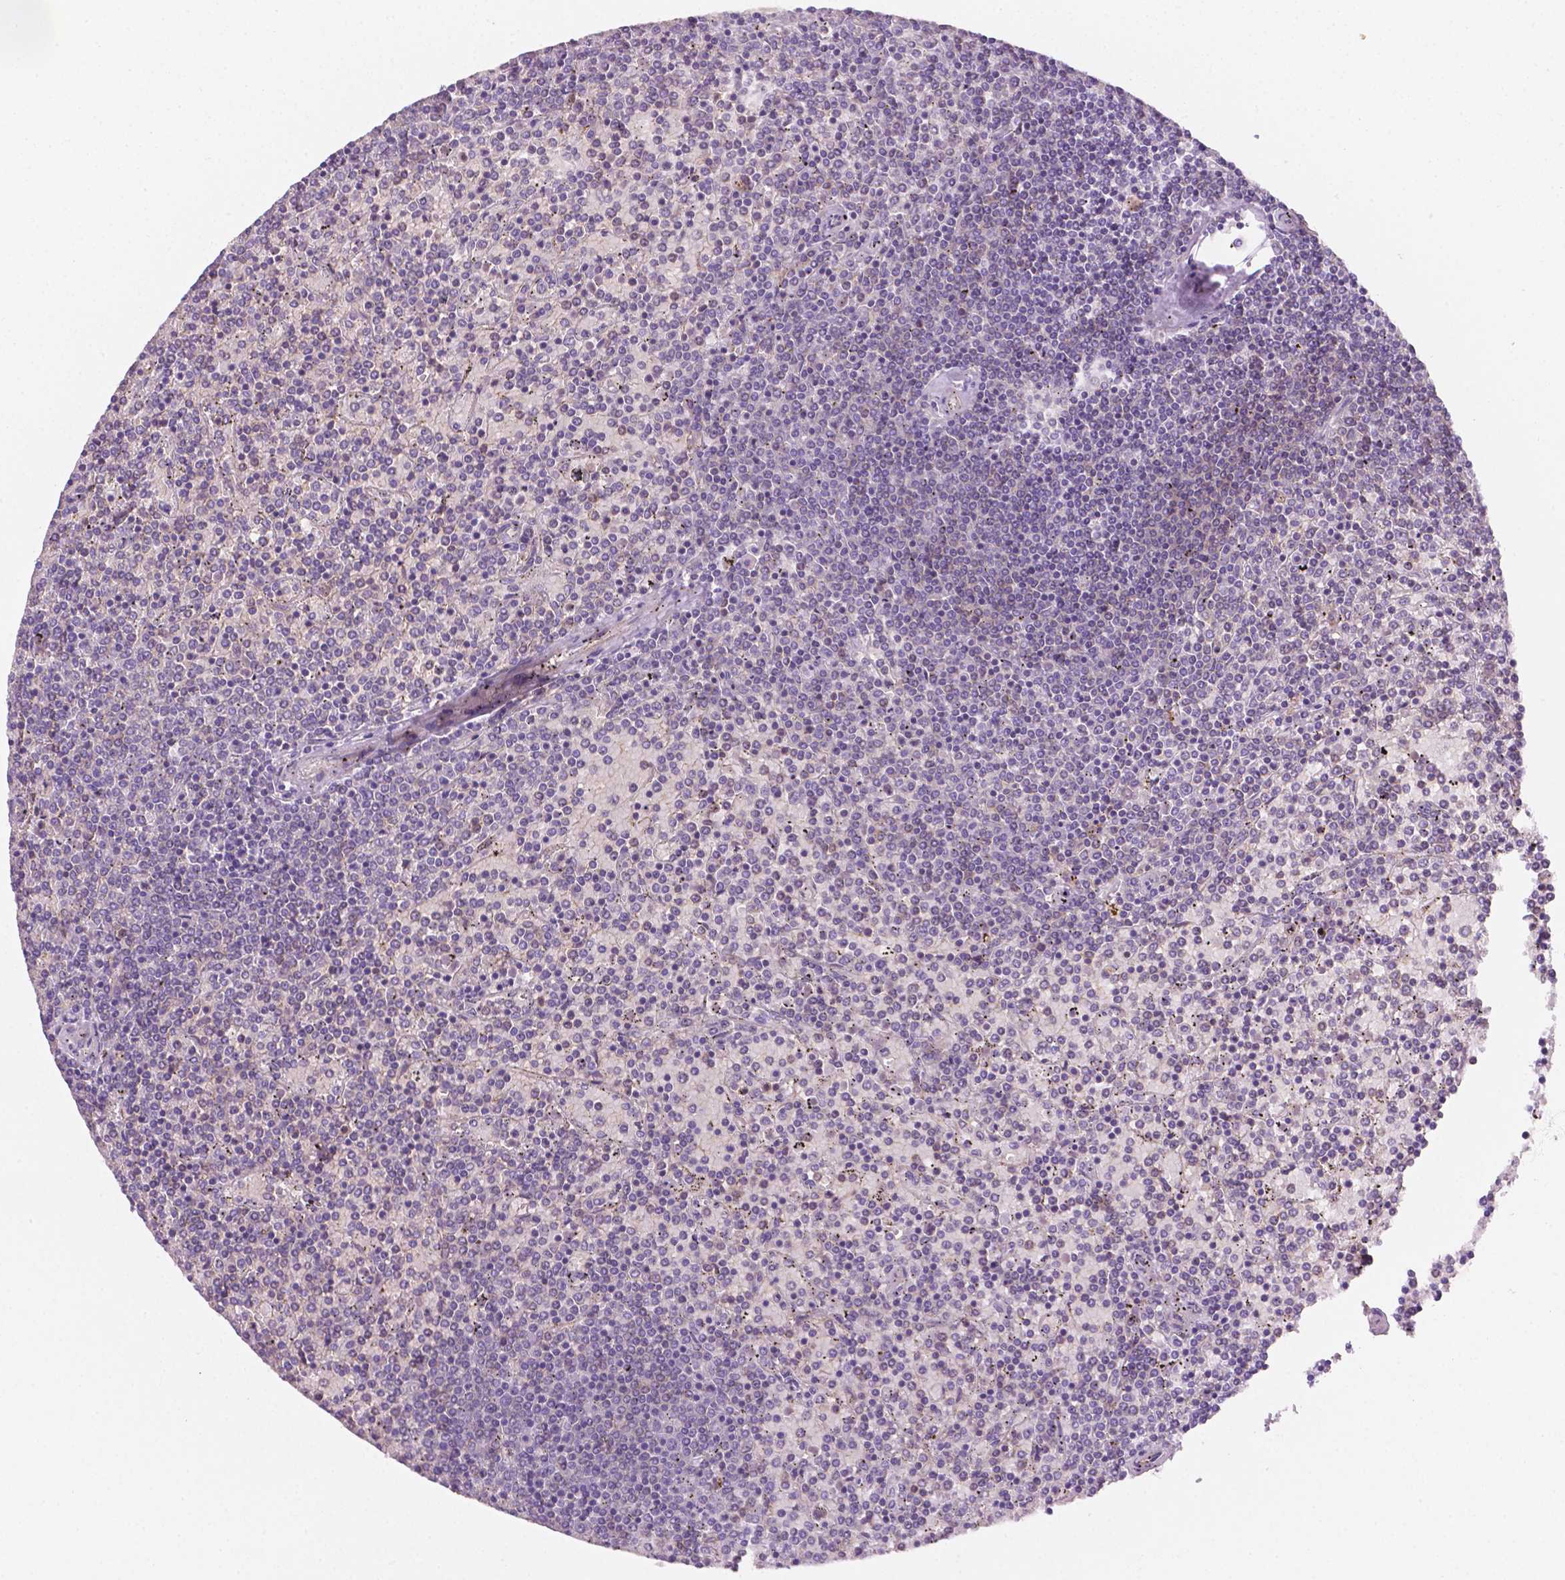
{"staining": {"intensity": "negative", "quantity": "none", "location": "none"}, "tissue": "lymphoma", "cell_type": "Tumor cells", "image_type": "cancer", "snomed": [{"axis": "morphology", "description": "Malignant lymphoma, non-Hodgkin's type, Low grade"}, {"axis": "topography", "description": "Spleen"}], "caption": "Lymphoma stained for a protein using immunohistochemistry shows no expression tumor cells.", "gene": "EGFR", "patient": {"sex": "female", "age": 77}}